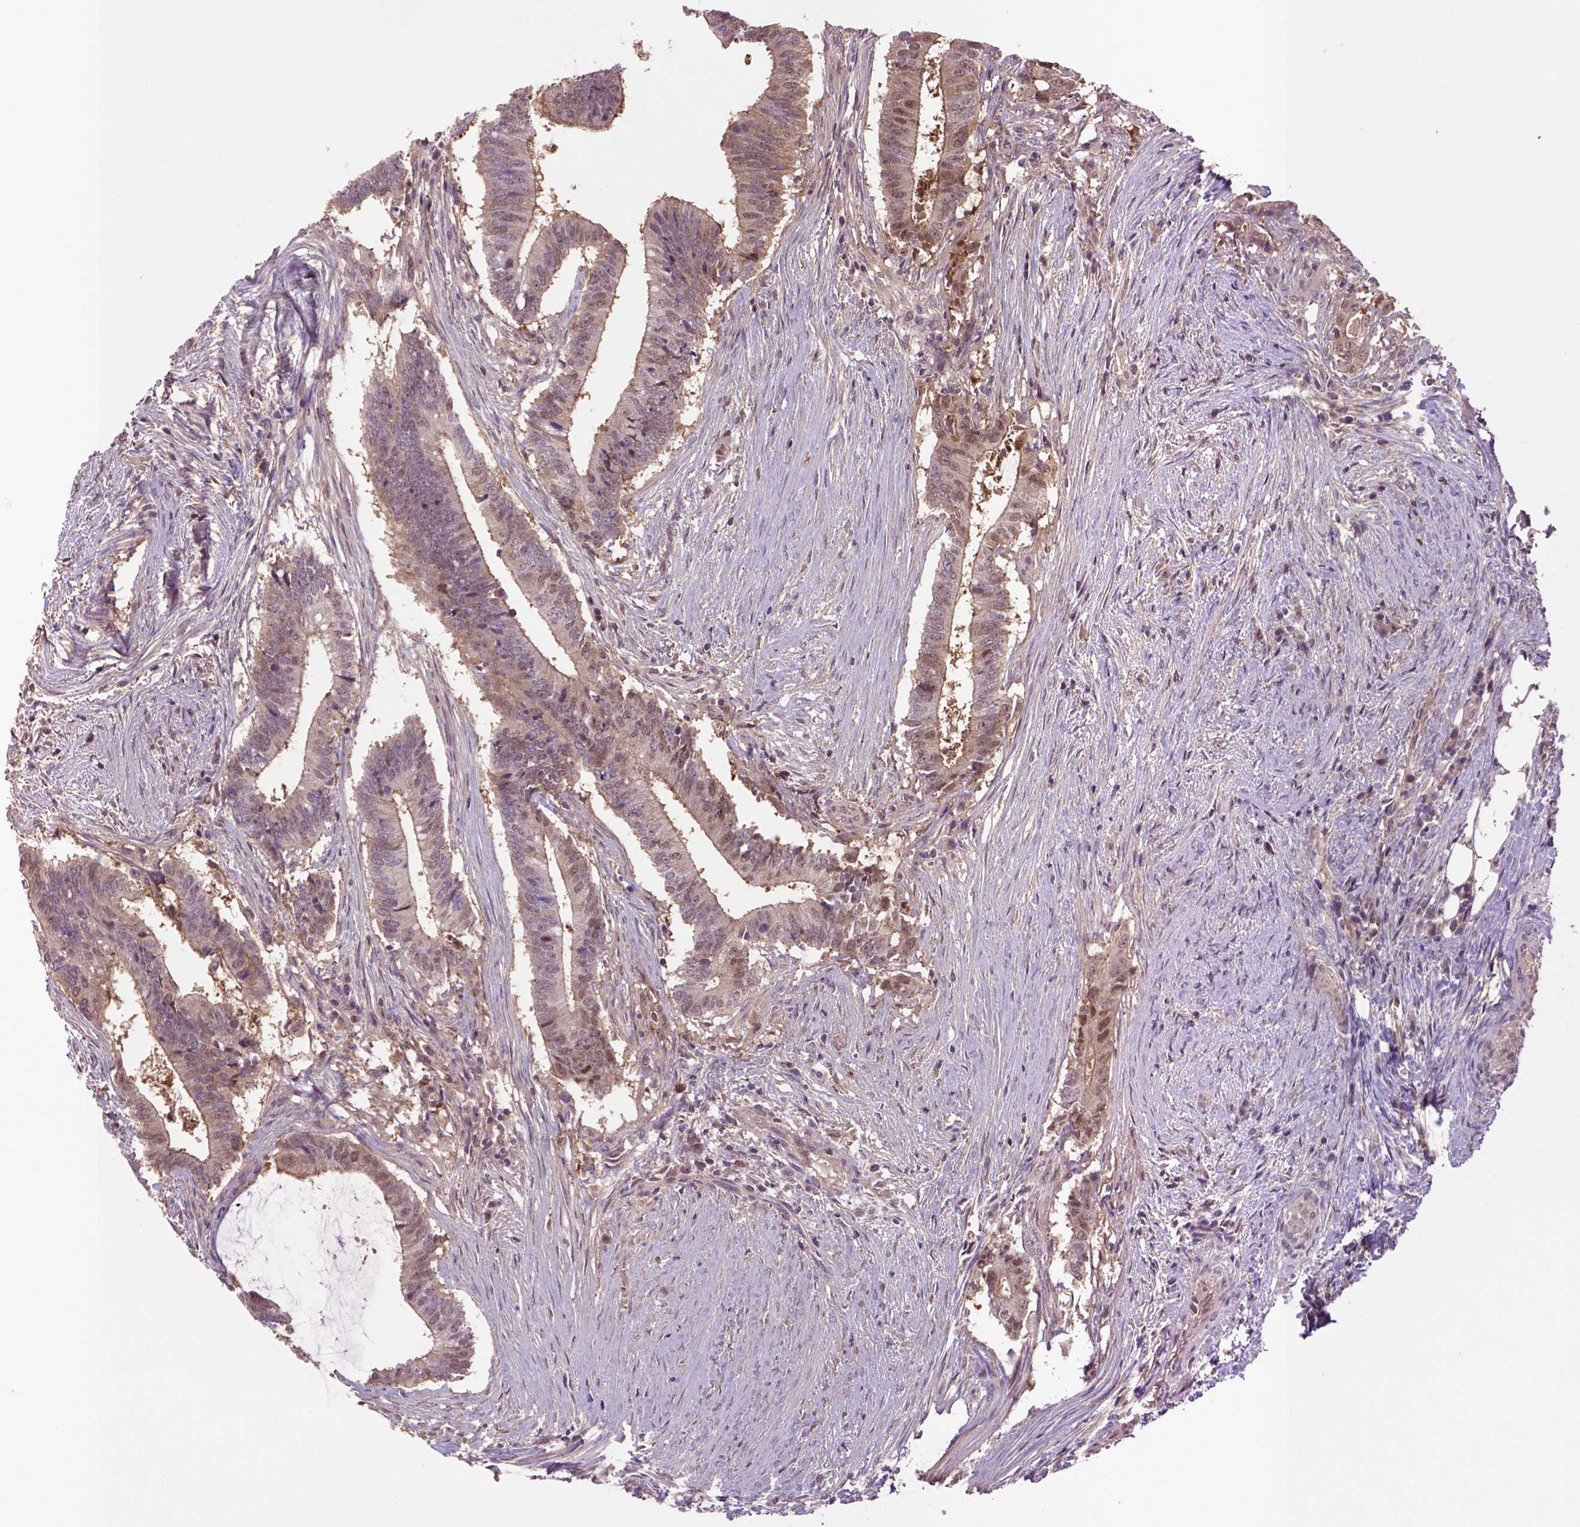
{"staining": {"intensity": "moderate", "quantity": "<25%", "location": "cytoplasmic/membranous,nuclear"}, "tissue": "colorectal cancer", "cell_type": "Tumor cells", "image_type": "cancer", "snomed": [{"axis": "morphology", "description": "Adenocarcinoma, NOS"}, {"axis": "topography", "description": "Colon"}], "caption": "Immunohistochemistry (IHC) of human colorectal cancer demonstrates low levels of moderate cytoplasmic/membranous and nuclear expression in about <25% of tumor cells.", "gene": "HSPBP1", "patient": {"sex": "female", "age": 43}}